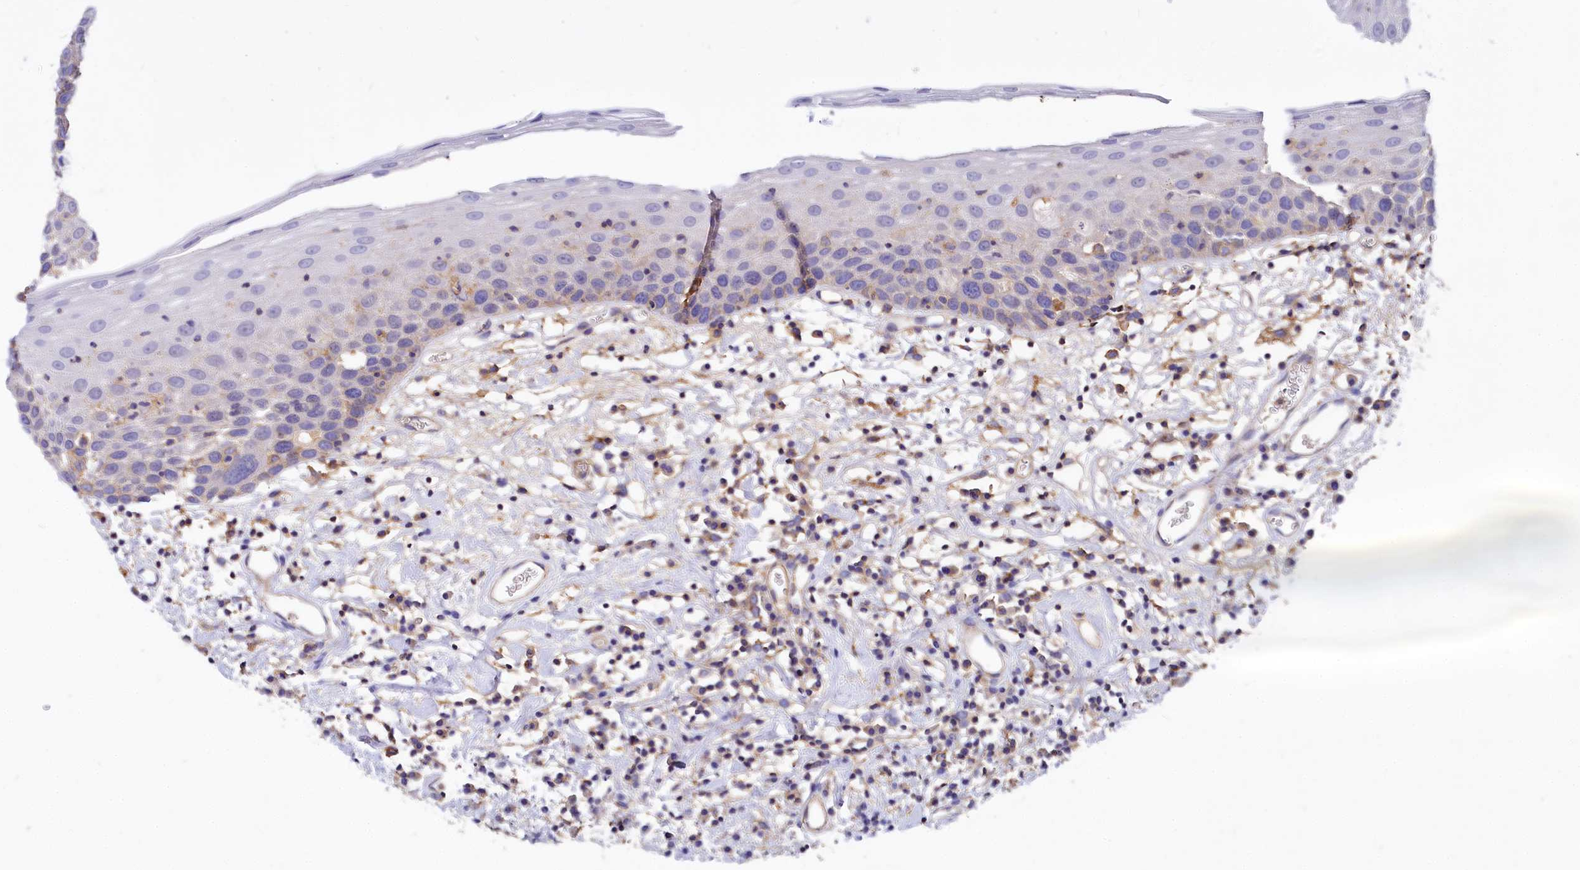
{"staining": {"intensity": "weak", "quantity": "<25%", "location": "cytoplasmic/membranous"}, "tissue": "oral mucosa", "cell_type": "Squamous epithelial cells", "image_type": "normal", "snomed": [{"axis": "morphology", "description": "Normal tissue, NOS"}, {"axis": "topography", "description": "Oral tissue"}], "caption": "Immunohistochemistry (IHC) of normal human oral mucosa demonstrates no staining in squamous epithelial cells. Nuclei are stained in blue.", "gene": "ANO6", "patient": {"sex": "male", "age": 74}}